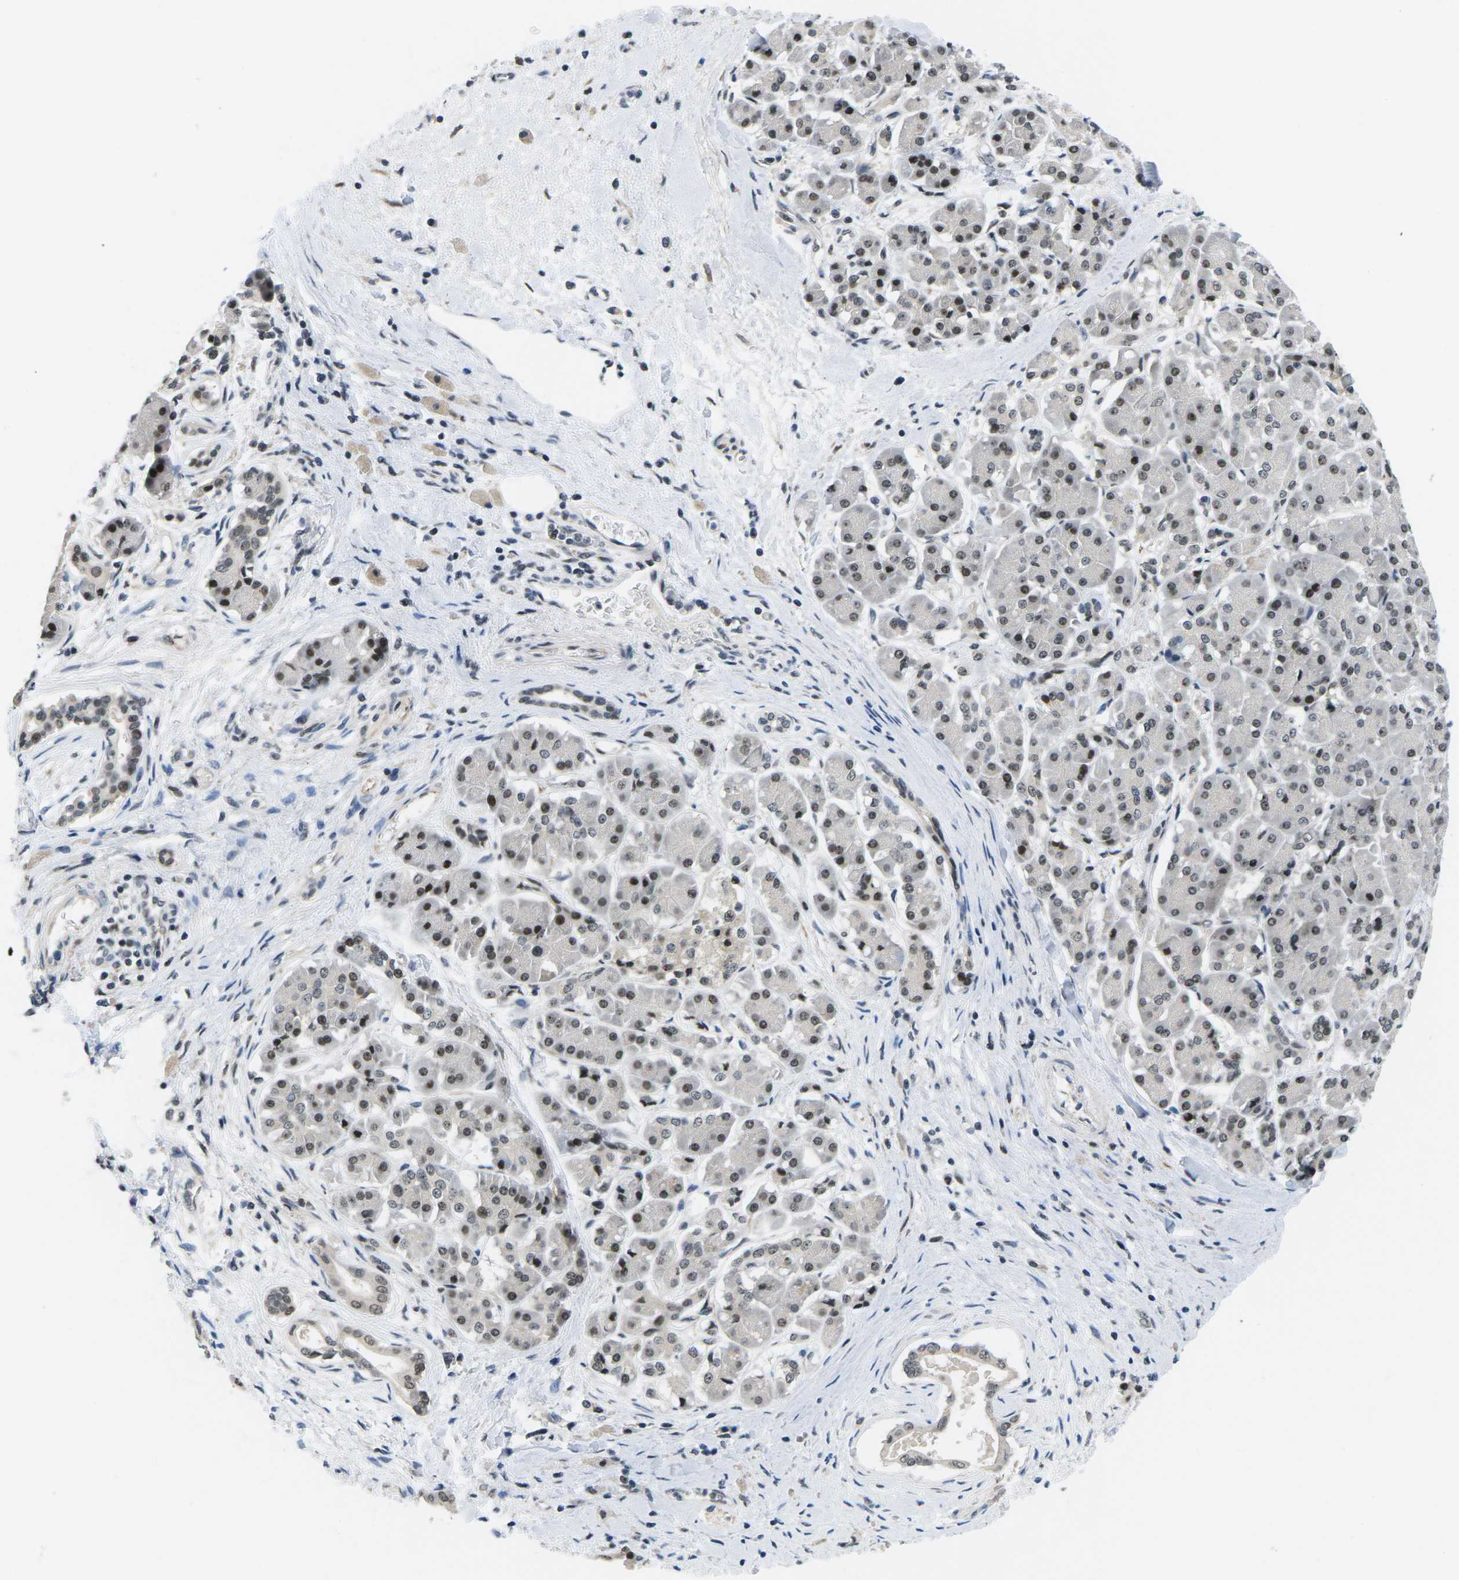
{"staining": {"intensity": "moderate", "quantity": ">75%", "location": "nuclear"}, "tissue": "pancreatic cancer", "cell_type": "Tumor cells", "image_type": "cancer", "snomed": [{"axis": "morphology", "description": "Adenocarcinoma, NOS"}, {"axis": "topography", "description": "Pancreas"}], "caption": "Brown immunohistochemical staining in human adenocarcinoma (pancreatic) reveals moderate nuclear staining in about >75% of tumor cells.", "gene": "NSRP1", "patient": {"sex": "male", "age": 55}}